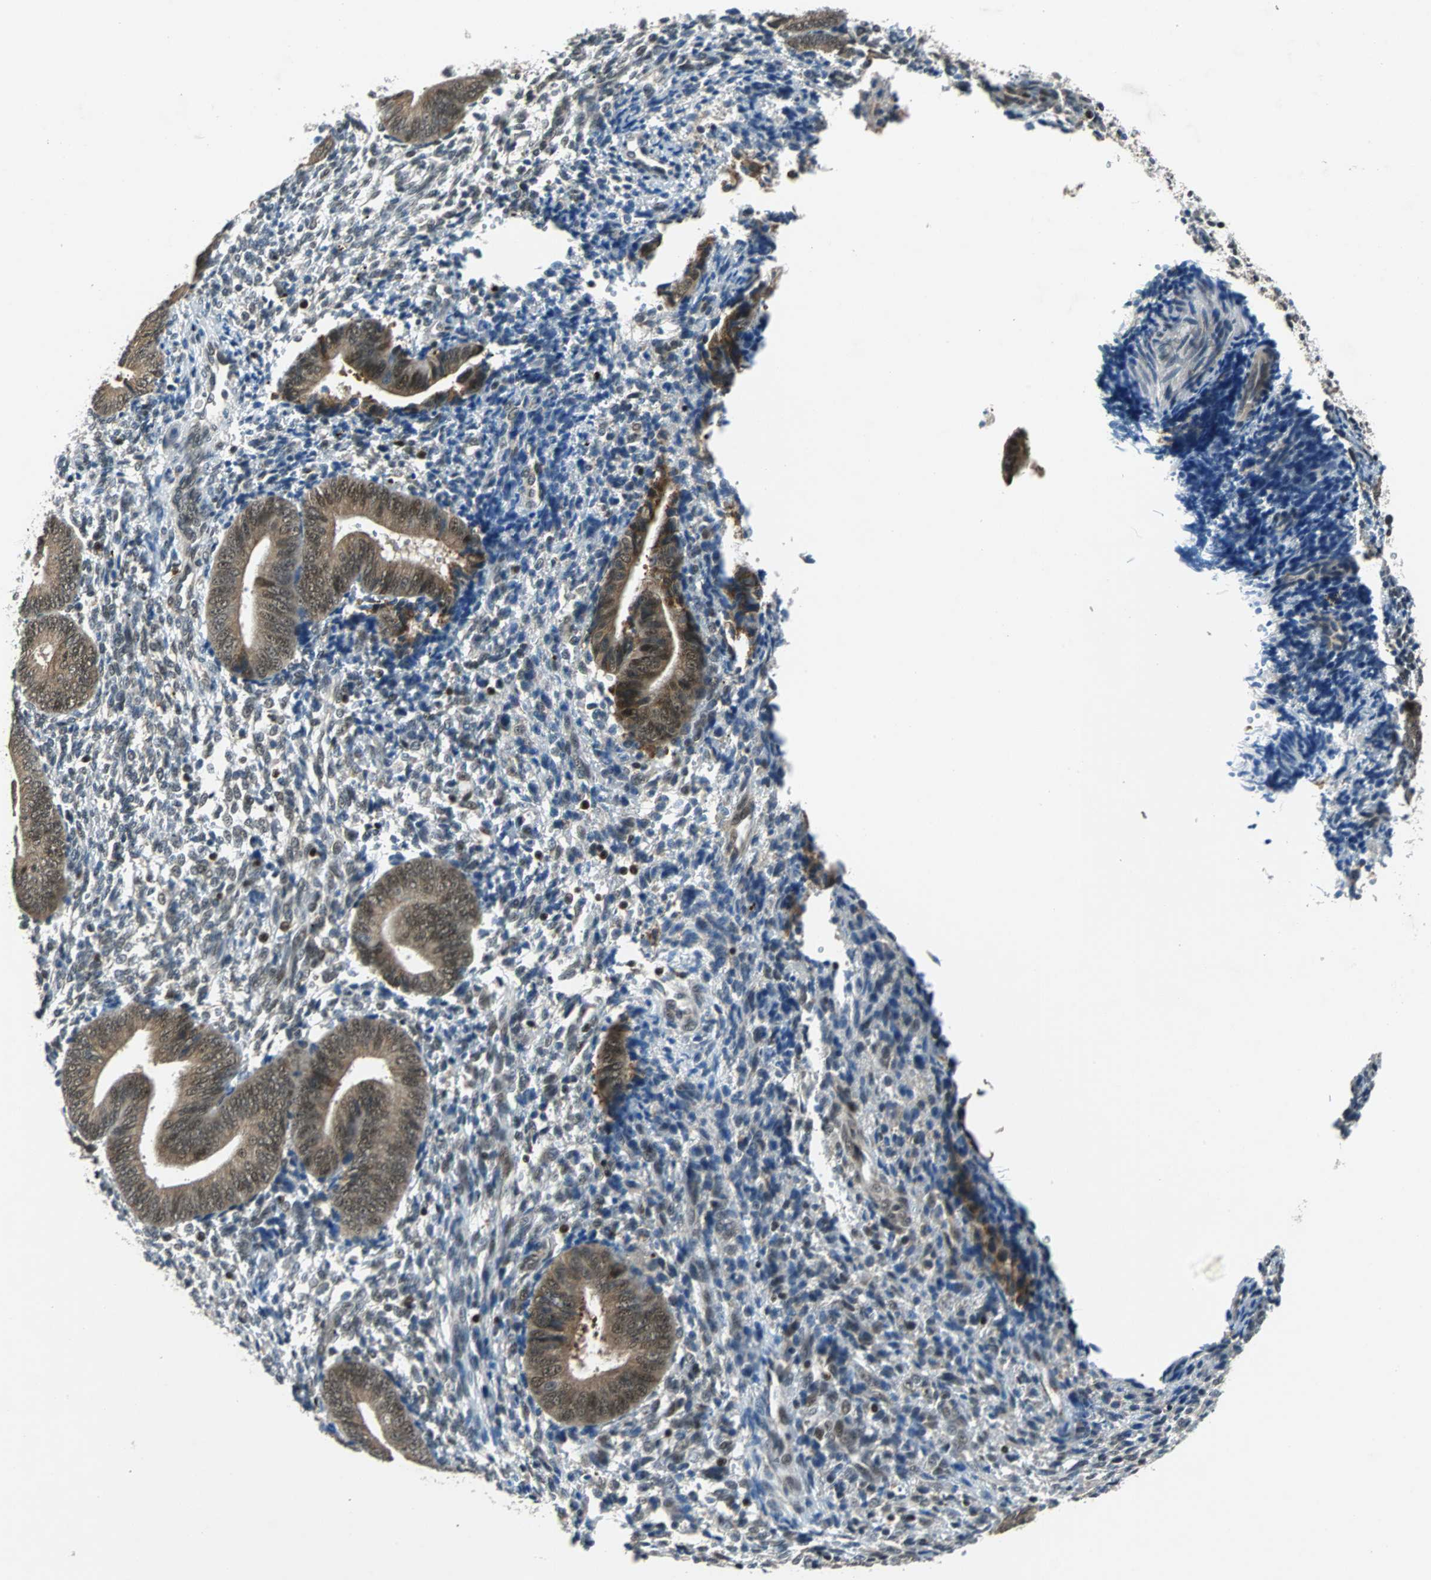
{"staining": {"intensity": "strong", "quantity": "<25%", "location": "nuclear"}, "tissue": "endometrium", "cell_type": "Cells in endometrial stroma", "image_type": "normal", "snomed": [{"axis": "morphology", "description": "Normal tissue, NOS"}, {"axis": "topography", "description": "Uterus"}, {"axis": "topography", "description": "Endometrium"}], "caption": "The image shows a brown stain indicating the presence of a protein in the nuclear of cells in endometrial stroma in endometrium. (Stains: DAB in brown, nuclei in blue, Microscopy: brightfield microscopy at high magnification).", "gene": "USP28", "patient": {"sex": "female", "age": 33}}